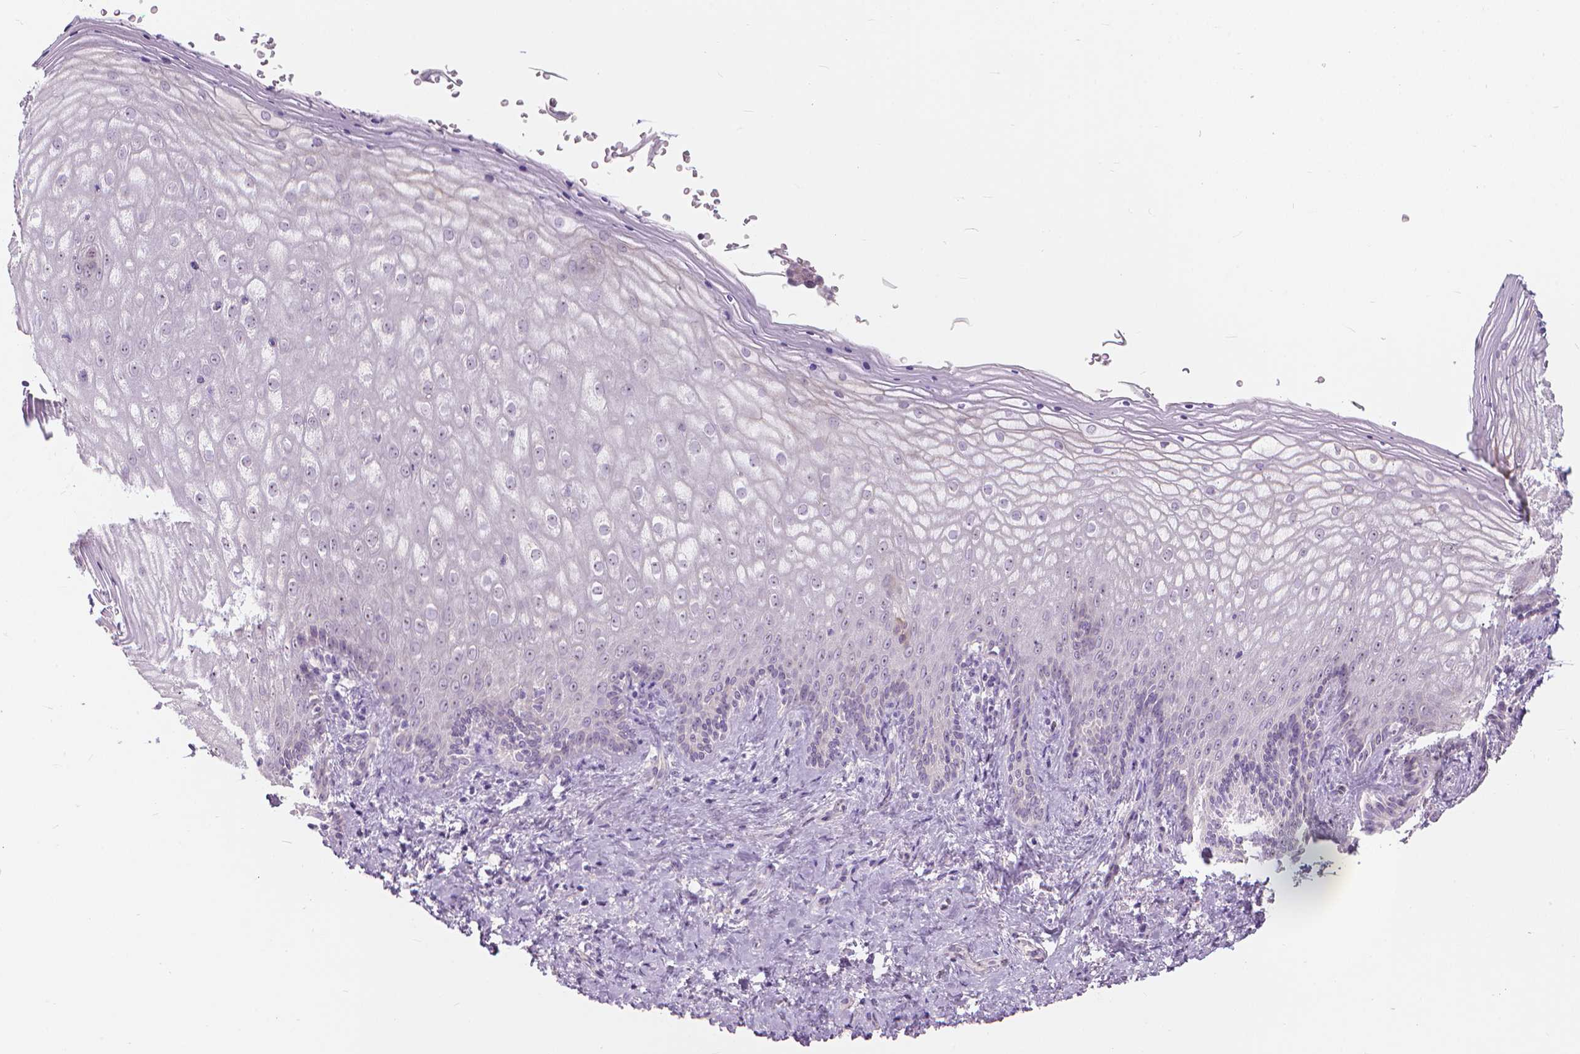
{"staining": {"intensity": "weak", "quantity": "<25%", "location": "cytoplasmic/membranous"}, "tissue": "vagina", "cell_type": "Squamous epithelial cells", "image_type": "normal", "snomed": [{"axis": "morphology", "description": "Normal tissue, NOS"}, {"axis": "topography", "description": "Vagina"}], "caption": "Immunohistochemistry image of normal vagina stained for a protein (brown), which shows no positivity in squamous epithelial cells.", "gene": "GPRC5A", "patient": {"sex": "female", "age": 42}}